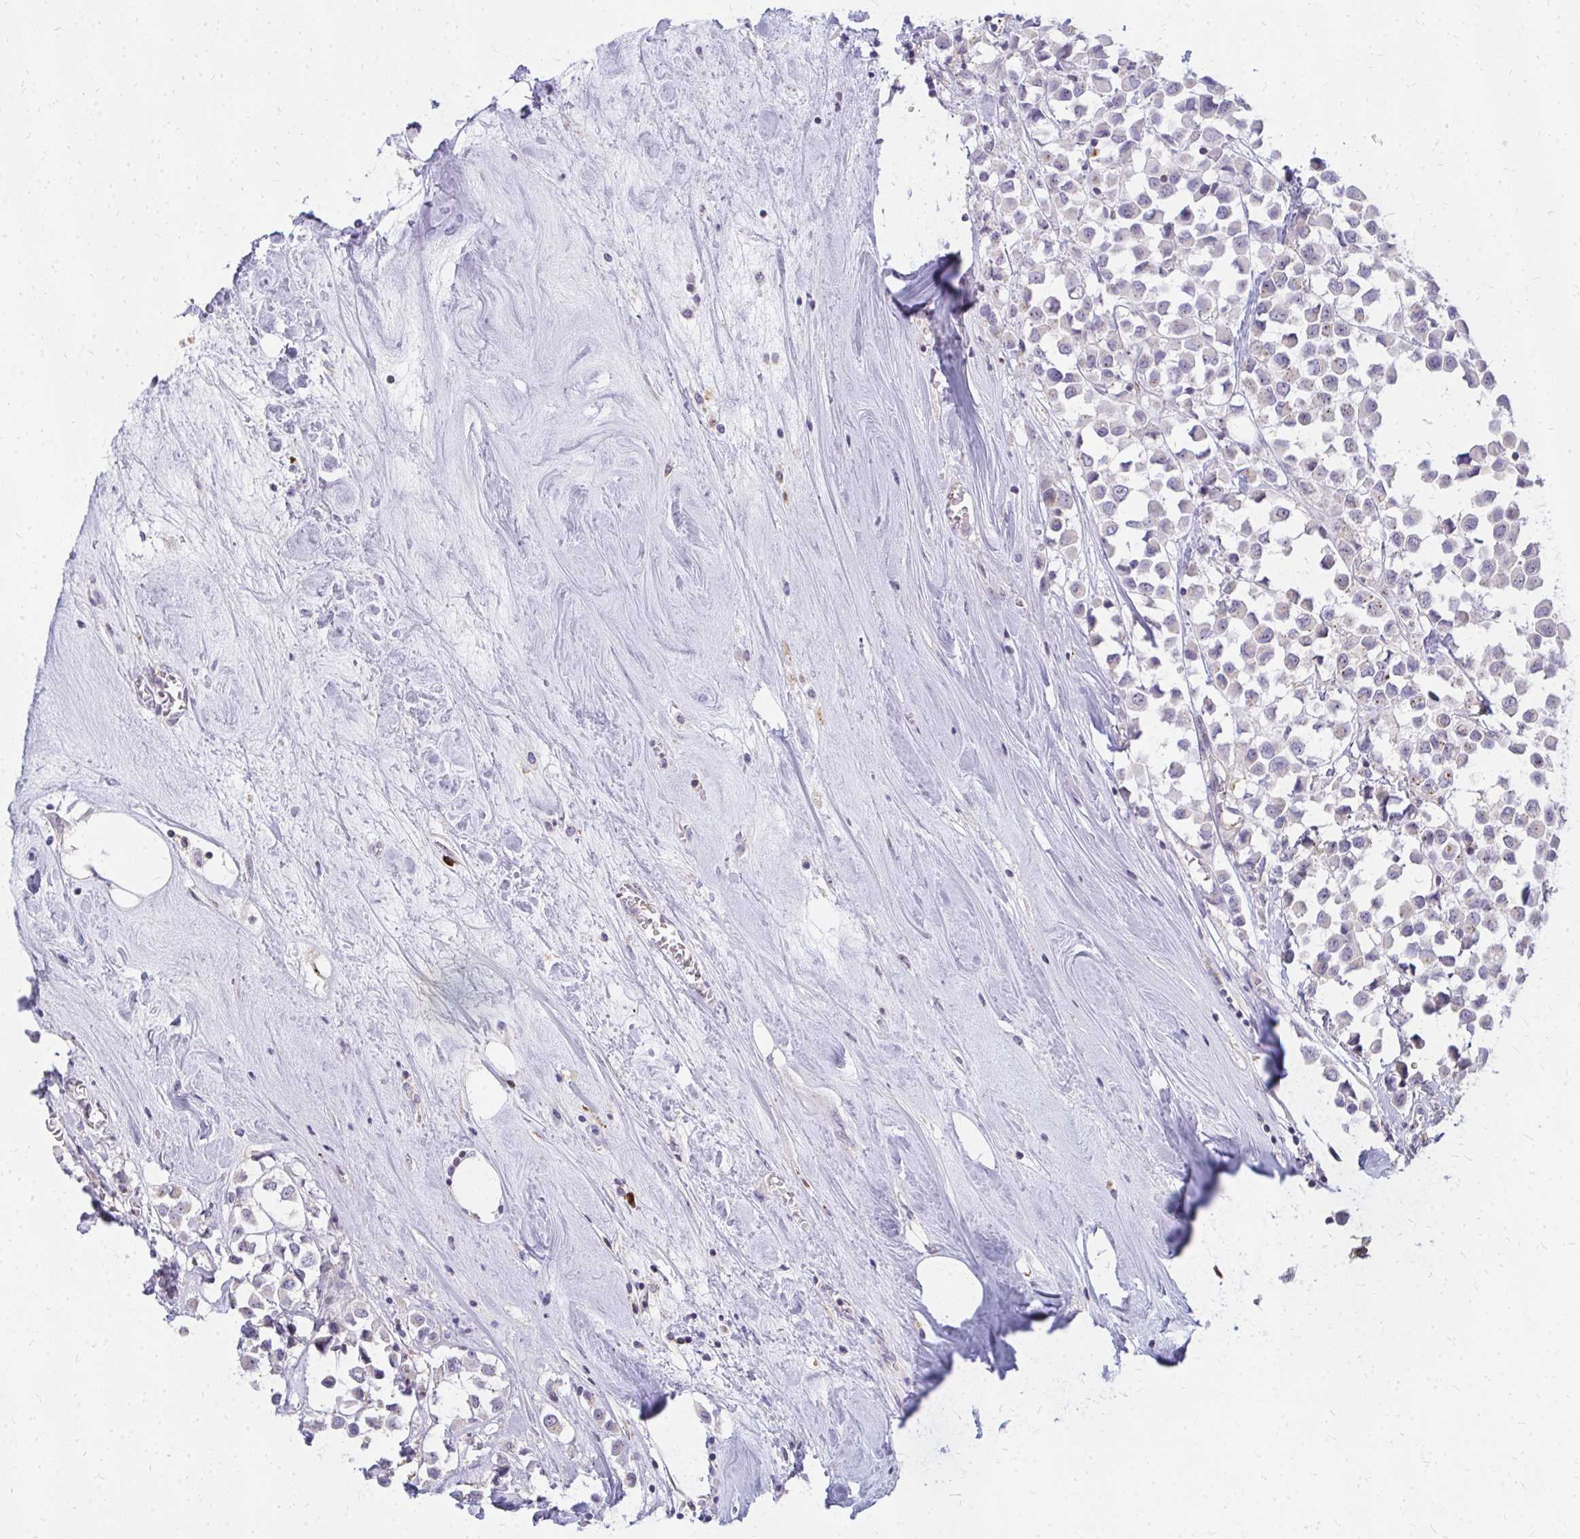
{"staining": {"intensity": "negative", "quantity": "none", "location": "none"}, "tissue": "breast cancer", "cell_type": "Tumor cells", "image_type": "cancer", "snomed": [{"axis": "morphology", "description": "Duct carcinoma"}, {"axis": "topography", "description": "Breast"}], "caption": "There is no significant staining in tumor cells of breast cancer (infiltrating ductal carcinoma).", "gene": "FAM9A", "patient": {"sex": "female", "age": 61}}